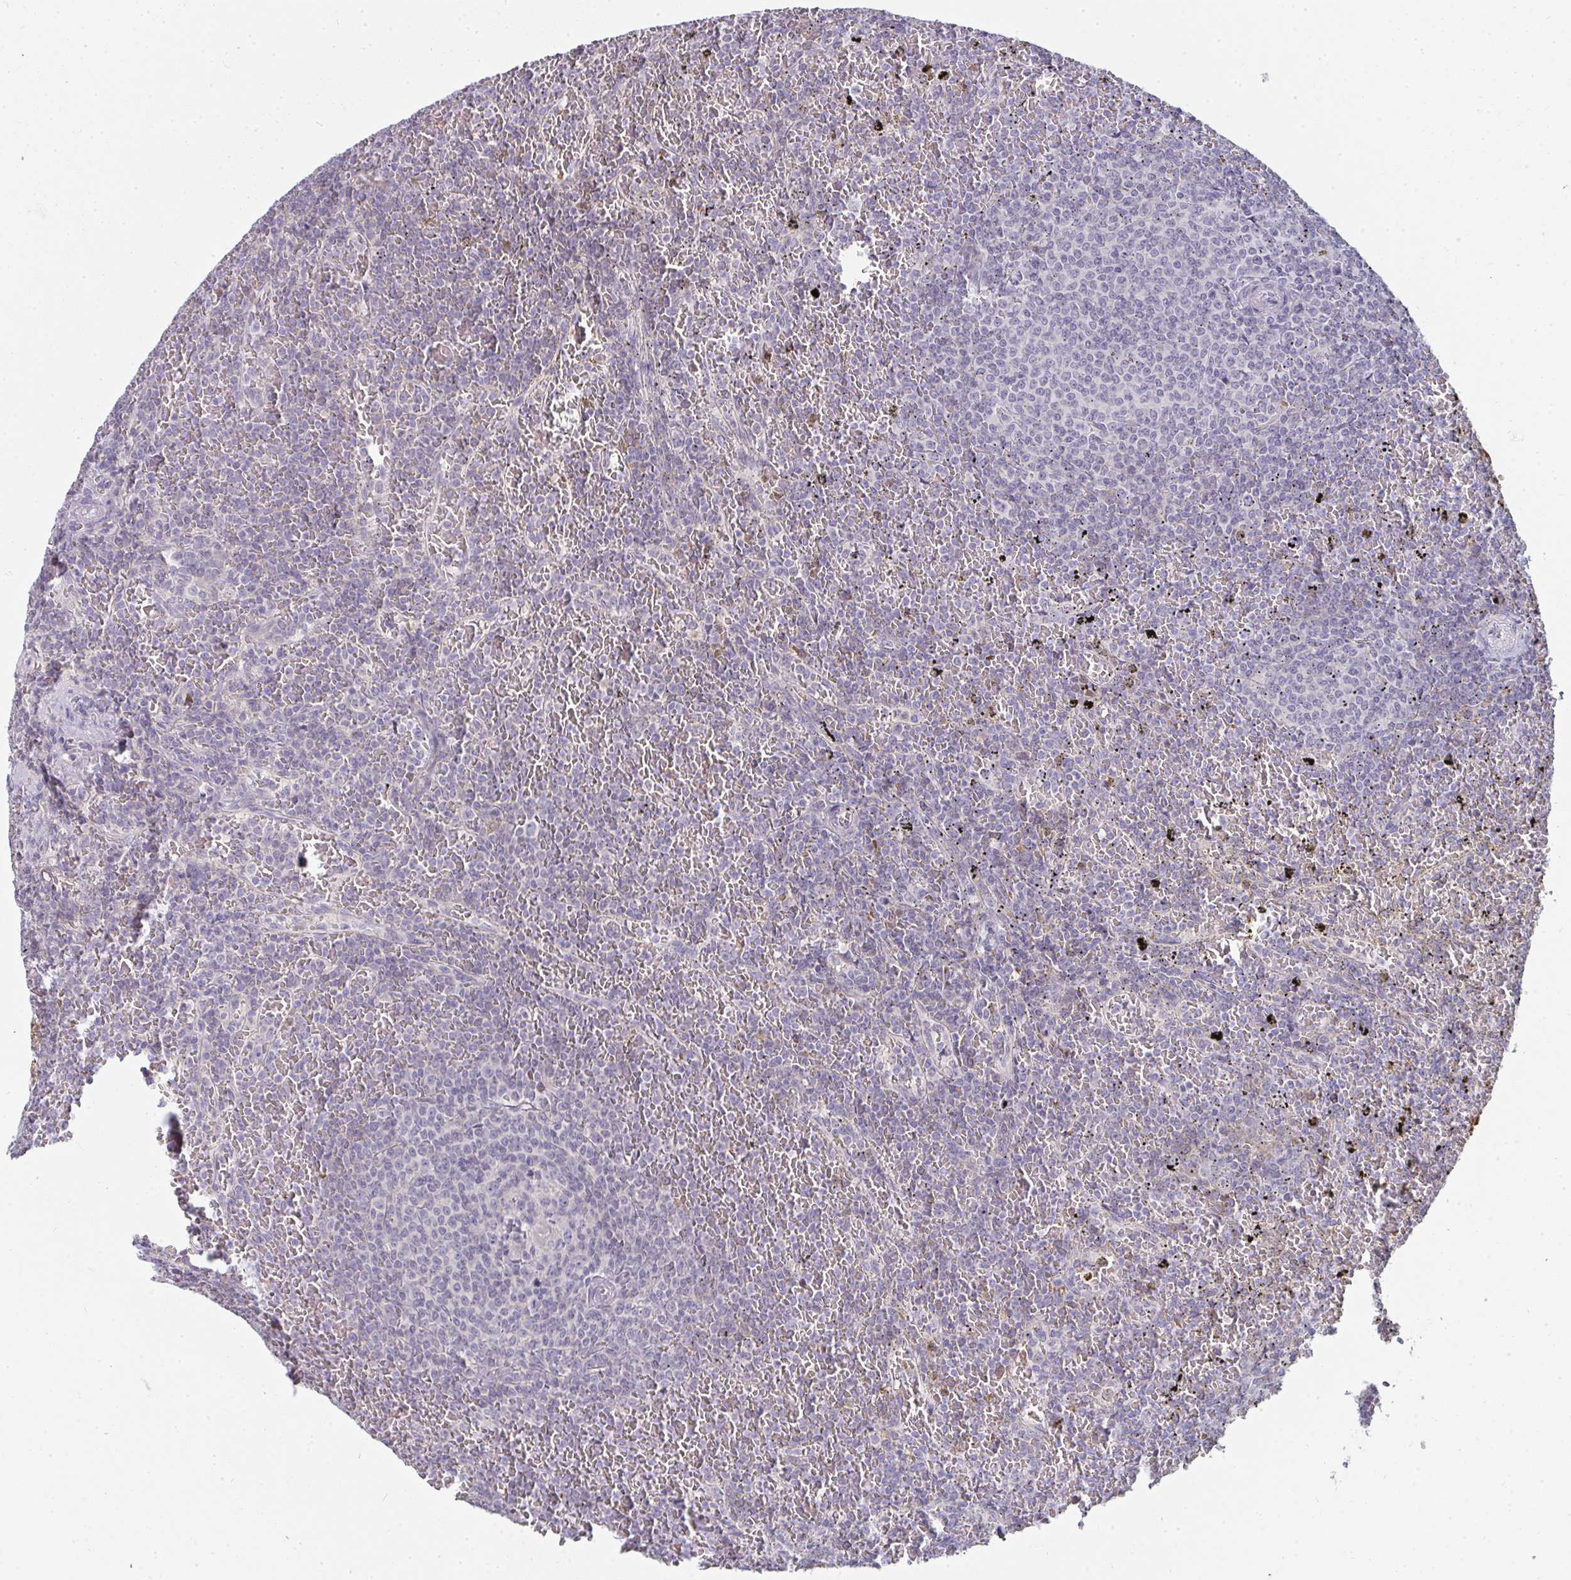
{"staining": {"intensity": "negative", "quantity": "none", "location": "none"}, "tissue": "lymphoma", "cell_type": "Tumor cells", "image_type": "cancer", "snomed": [{"axis": "morphology", "description": "Malignant lymphoma, non-Hodgkin's type, Low grade"}, {"axis": "topography", "description": "Spleen"}], "caption": "The immunohistochemistry micrograph has no significant staining in tumor cells of low-grade malignant lymphoma, non-Hodgkin's type tissue. Nuclei are stained in blue.", "gene": "SHB", "patient": {"sex": "female", "age": 77}}